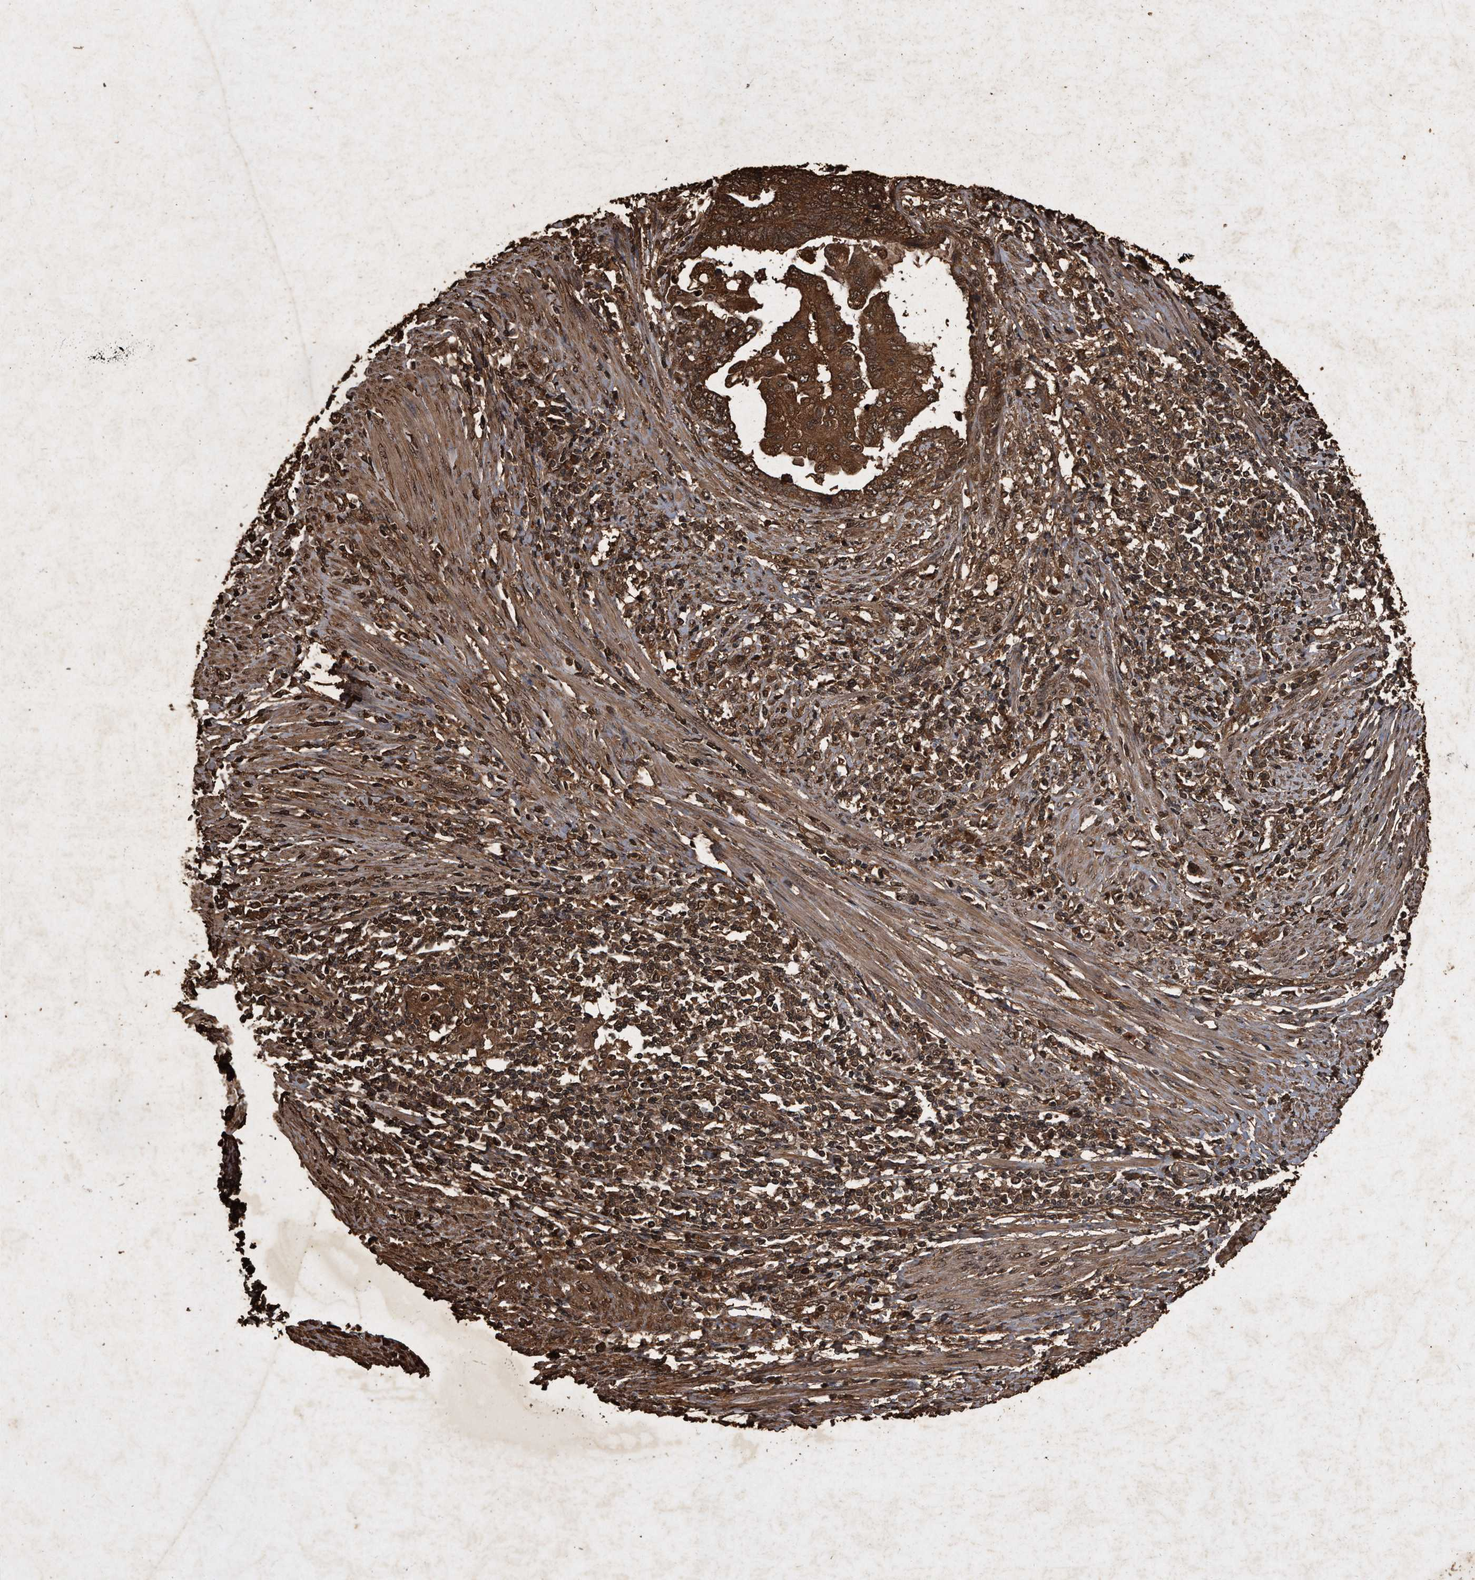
{"staining": {"intensity": "strong", "quantity": ">75%", "location": "cytoplasmic/membranous"}, "tissue": "endometrial cancer", "cell_type": "Tumor cells", "image_type": "cancer", "snomed": [{"axis": "morphology", "description": "Adenocarcinoma, NOS"}, {"axis": "topography", "description": "Uterus"}, {"axis": "topography", "description": "Endometrium"}], "caption": "Protein staining of endometrial adenocarcinoma tissue reveals strong cytoplasmic/membranous expression in about >75% of tumor cells. (Stains: DAB (3,3'-diaminobenzidine) in brown, nuclei in blue, Microscopy: brightfield microscopy at high magnification).", "gene": "CFLAR", "patient": {"sex": "female", "age": 70}}